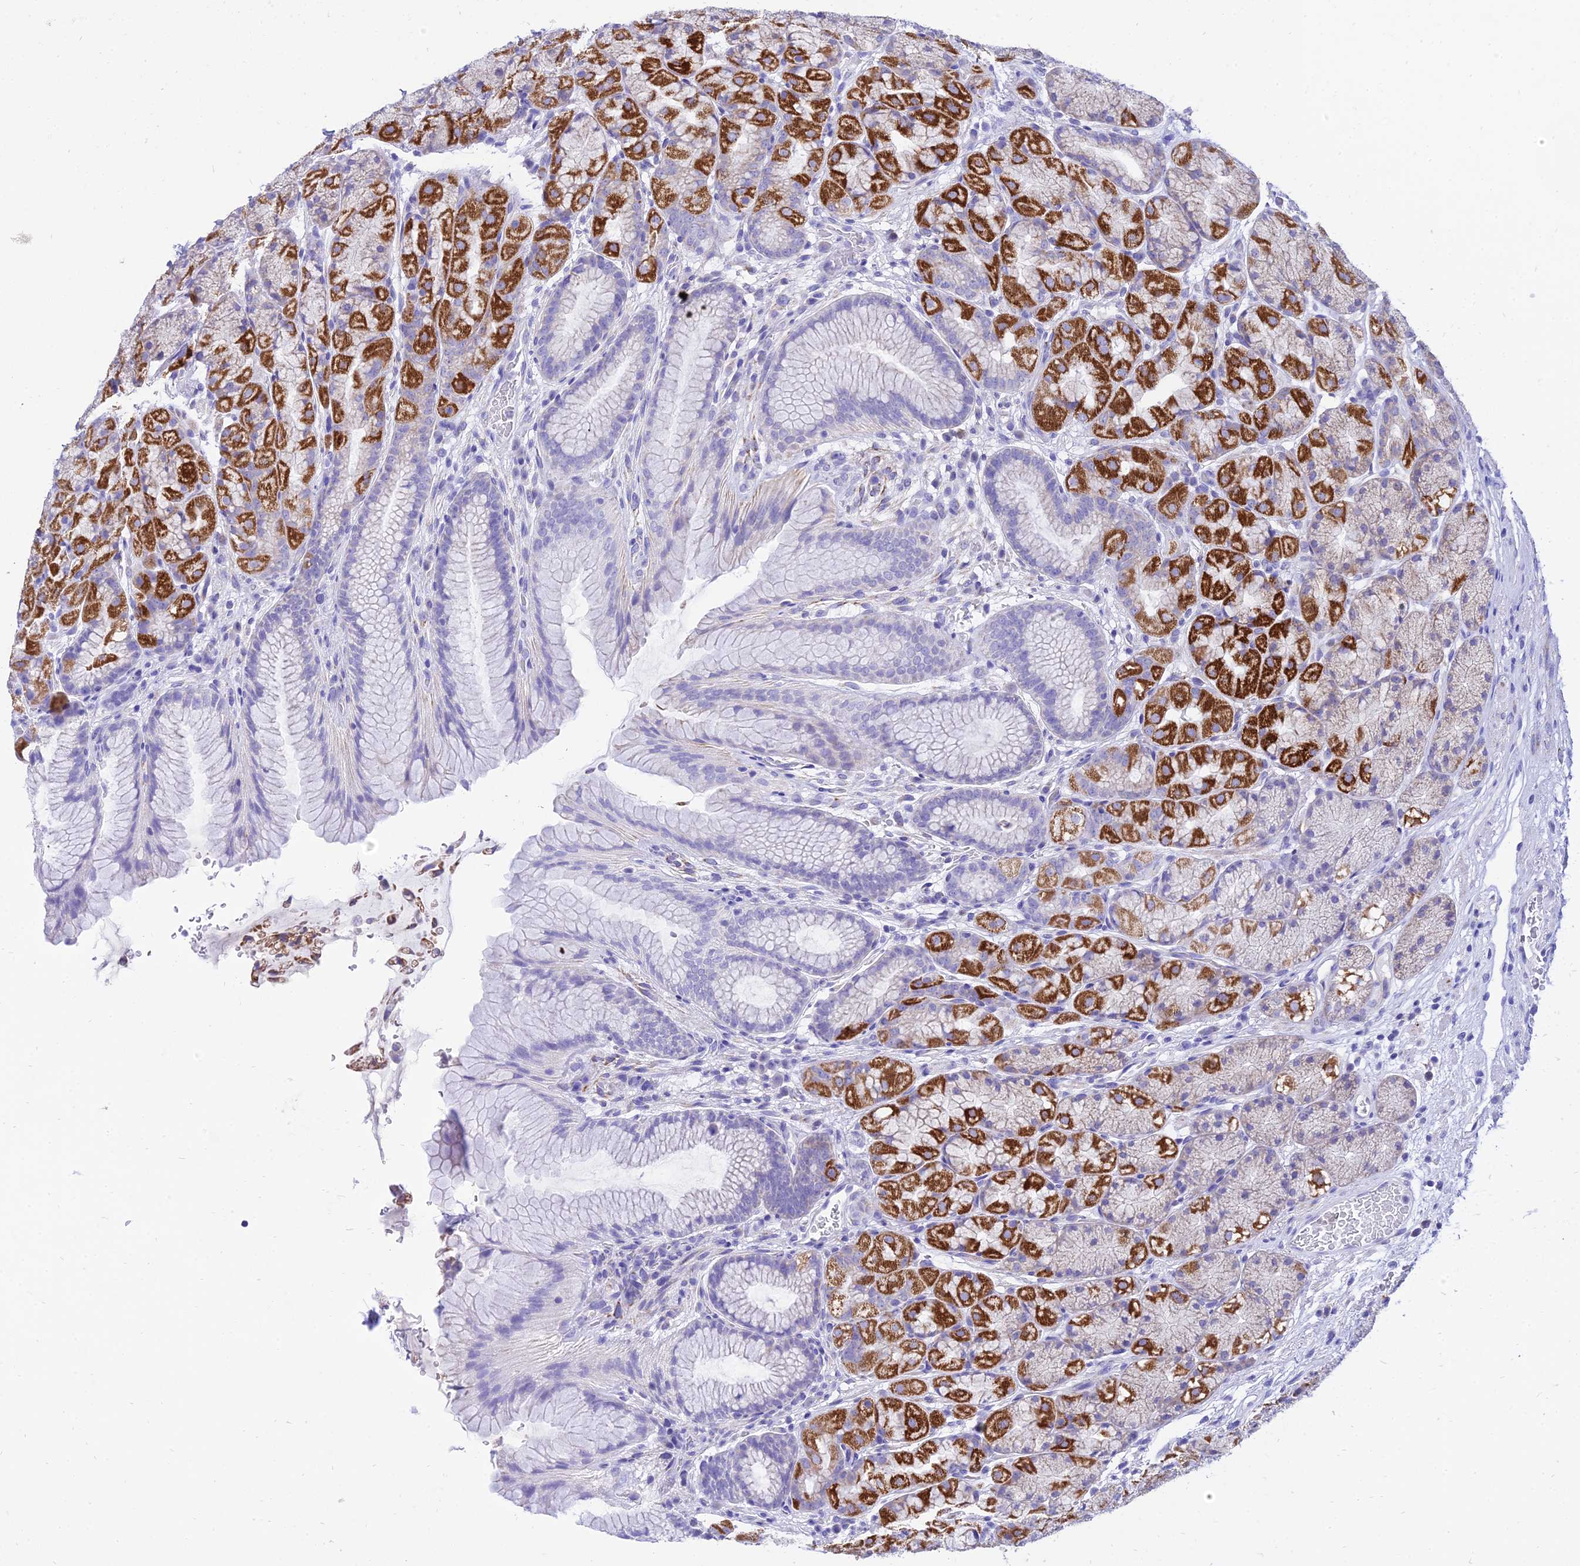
{"staining": {"intensity": "strong", "quantity": "25%-75%", "location": "cytoplasmic/membranous"}, "tissue": "stomach", "cell_type": "Glandular cells", "image_type": "normal", "snomed": [{"axis": "morphology", "description": "Normal tissue, NOS"}, {"axis": "topography", "description": "Stomach"}], "caption": "An immunohistochemistry (IHC) micrograph of normal tissue is shown. Protein staining in brown shows strong cytoplasmic/membranous positivity in stomach within glandular cells.", "gene": "PKN3", "patient": {"sex": "male", "age": 63}}